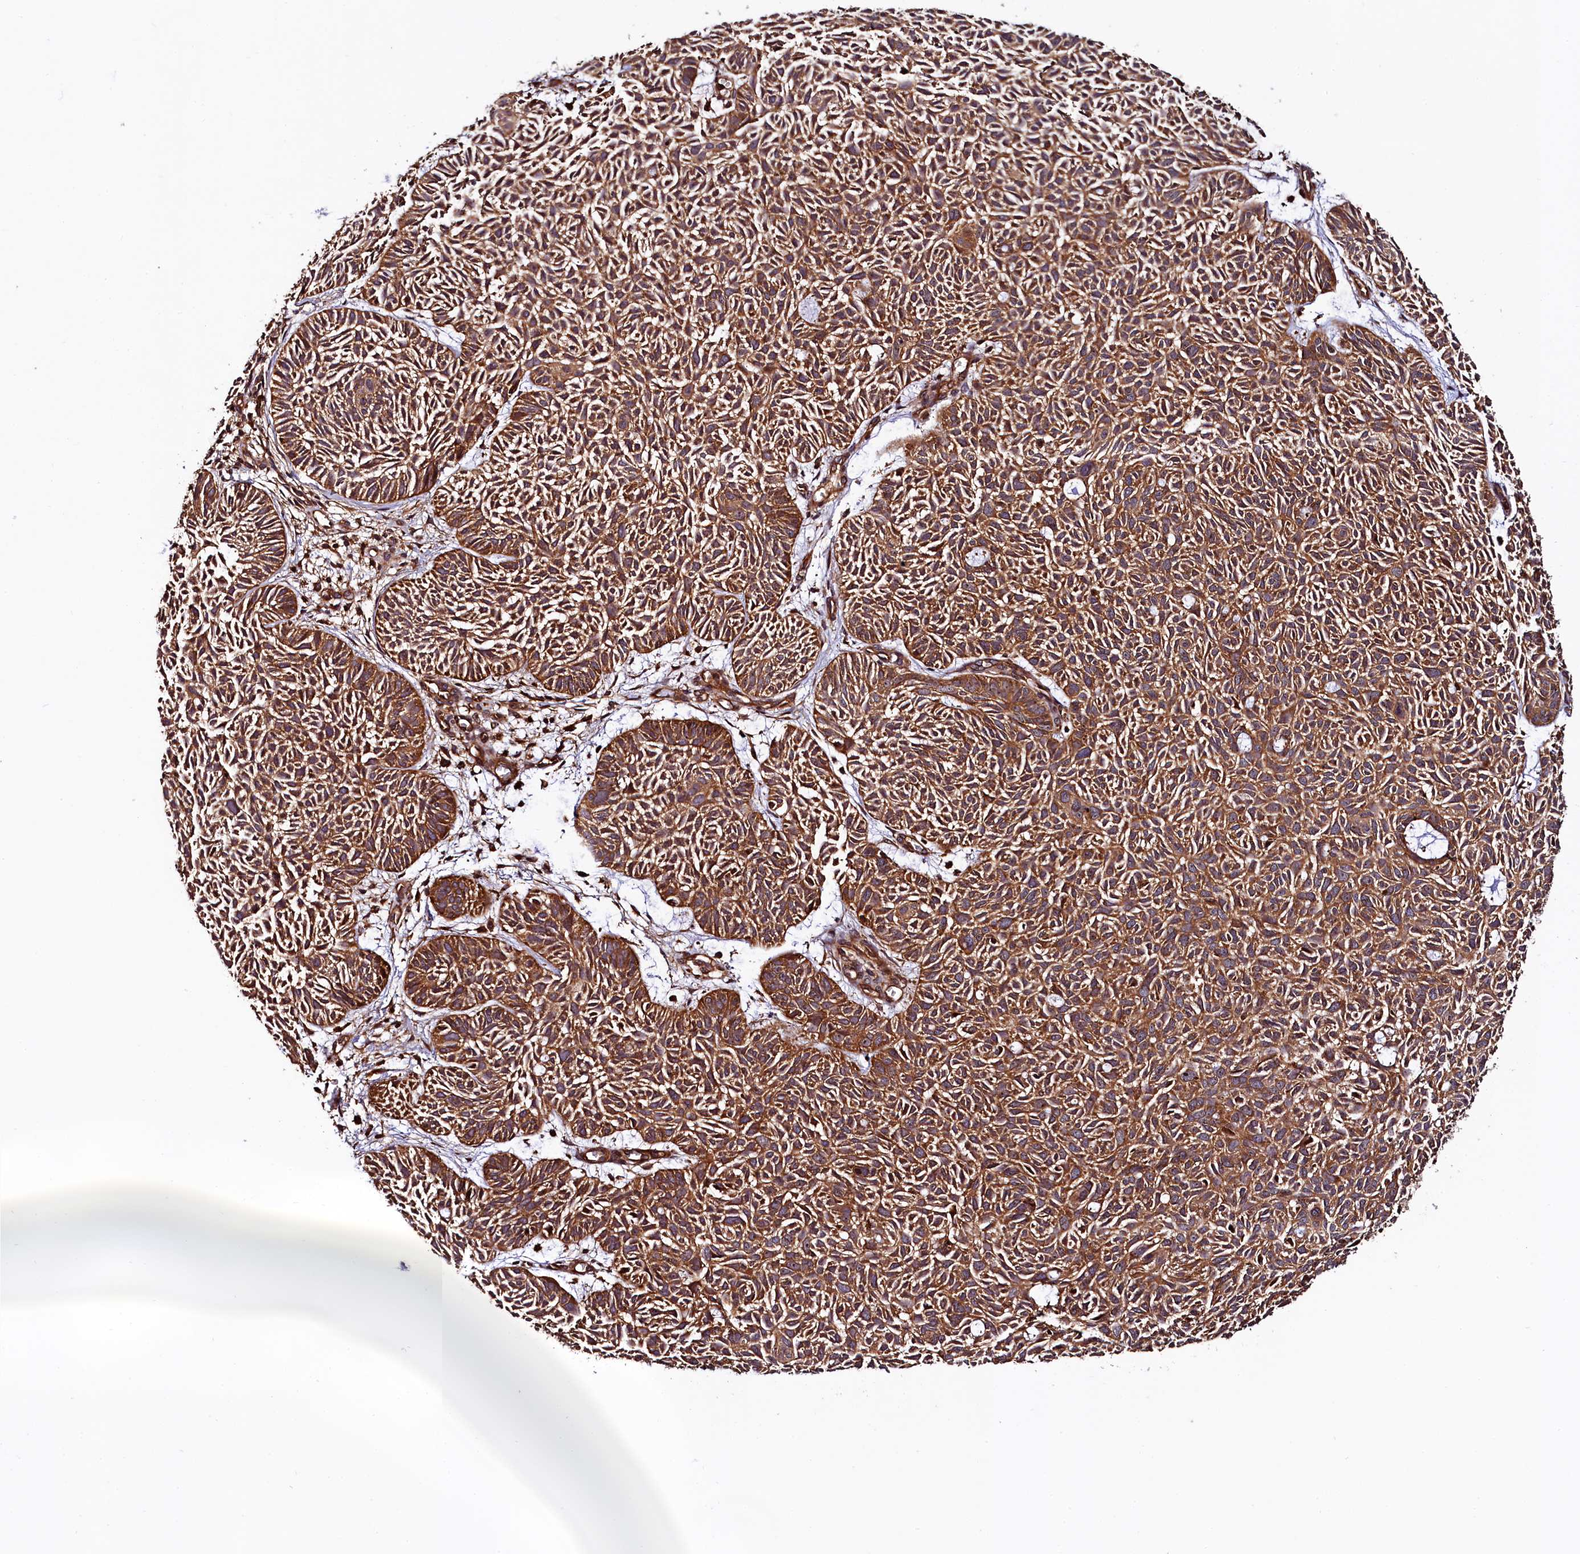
{"staining": {"intensity": "strong", "quantity": ">75%", "location": "cytoplasmic/membranous"}, "tissue": "skin cancer", "cell_type": "Tumor cells", "image_type": "cancer", "snomed": [{"axis": "morphology", "description": "Basal cell carcinoma"}, {"axis": "topography", "description": "Skin"}], "caption": "Skin basal cell carcinoma tissue displays strong cytoplasmic/membranous staining in about >75% of tumor cells, visualized by immunohistochemistry. Nuclei are stained in blue.", "gene": "VPS35", "patient": {"sex": "male", "age": 69}}